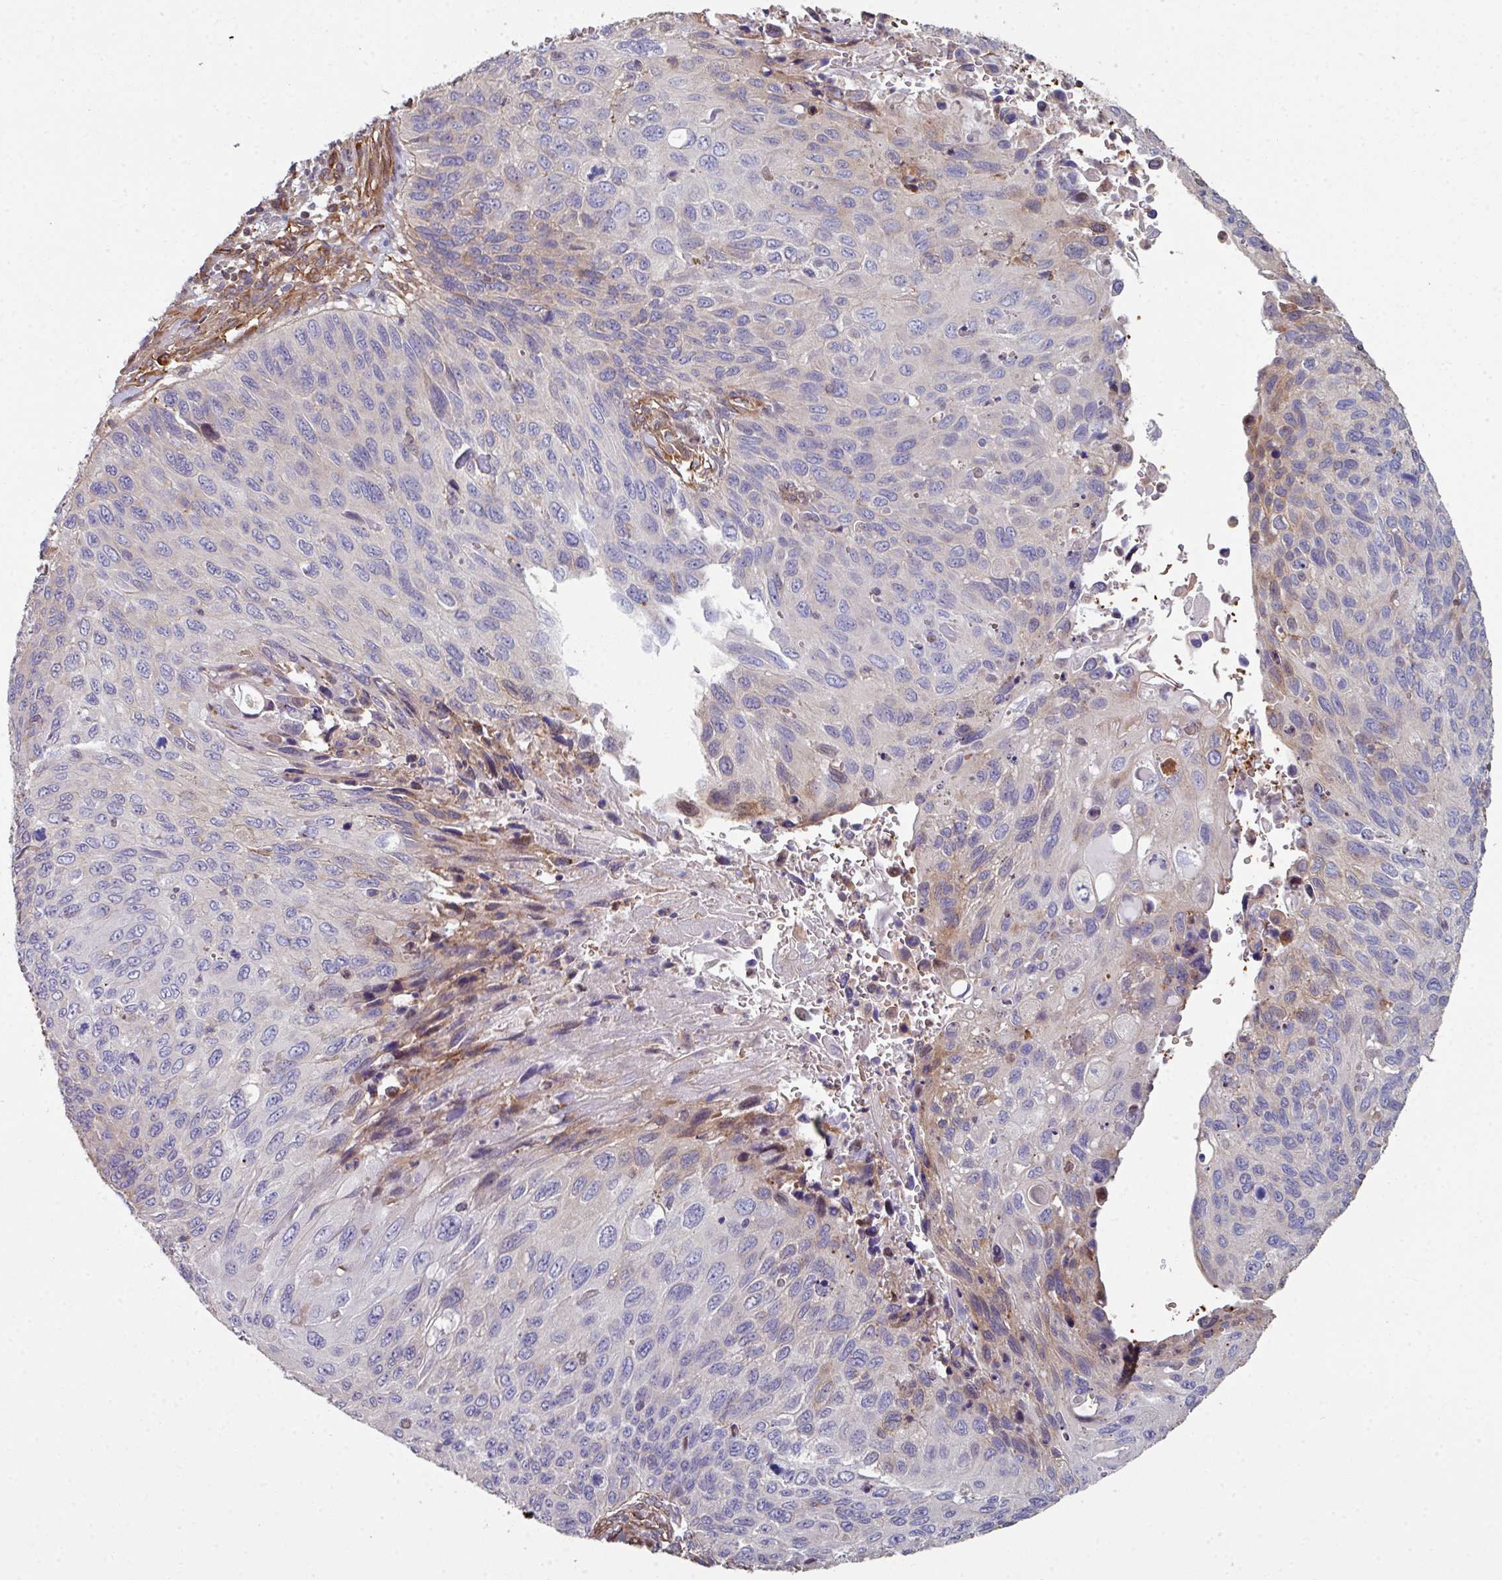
{"staining": {"intensity": "negative", "quantity": "none", "location": "none"}, "tissue": "cervical cancer", "cell_type": "Tumor cells", "image_type": "cancer", "snomed": [{"axis": "morphology", "description": "Squamous cell carcinoma, NOS"}, {"axis": "topography", "description": "Cervix"}], "caption": "This is an immunohistochemistry (IHC) histopathology image of cervical squamous cell carcinoma. There is no positivity in tumor cells.", "gene": "ANO9", "patient": {"sex": "female", "age": 70}}